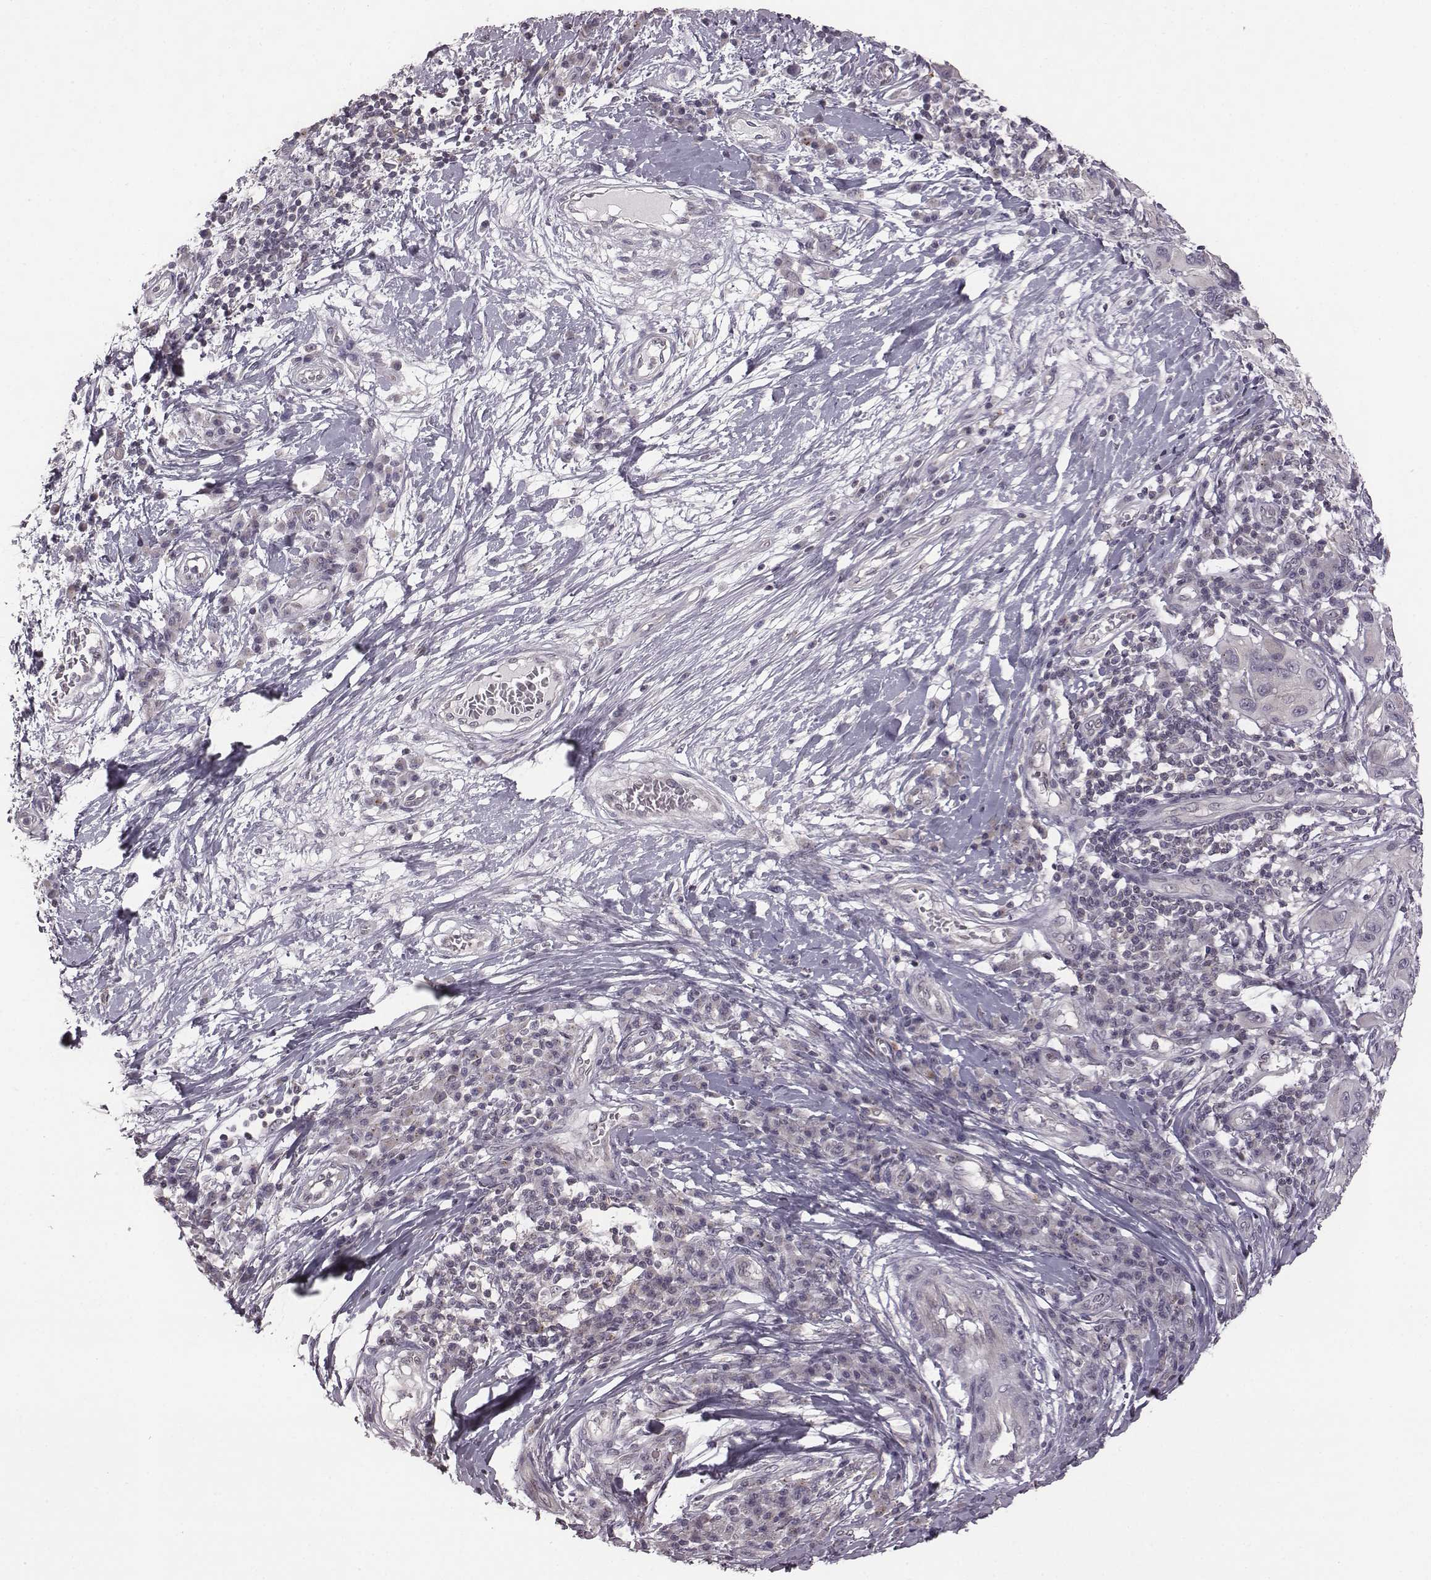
{"staining": {"intensity": "negative", "quantity": "none", "location": "none"}, "tissue": "melanoma", "cell_type": "Tumor cells", "image_type": "cancer", "snomed": [{"axis": "morphology", "description": "Malignant melanoma, NOS"}, {"axis": "topography", "description": "Skin"}], "caption": "Tumor cells are negative for protein expression in human melanoma. (DAB immunohistochemistry (IHC) with hematoxylin counter stain).", "gene": "BICDL1", "patient": {"sex": "male", "age": 53}}